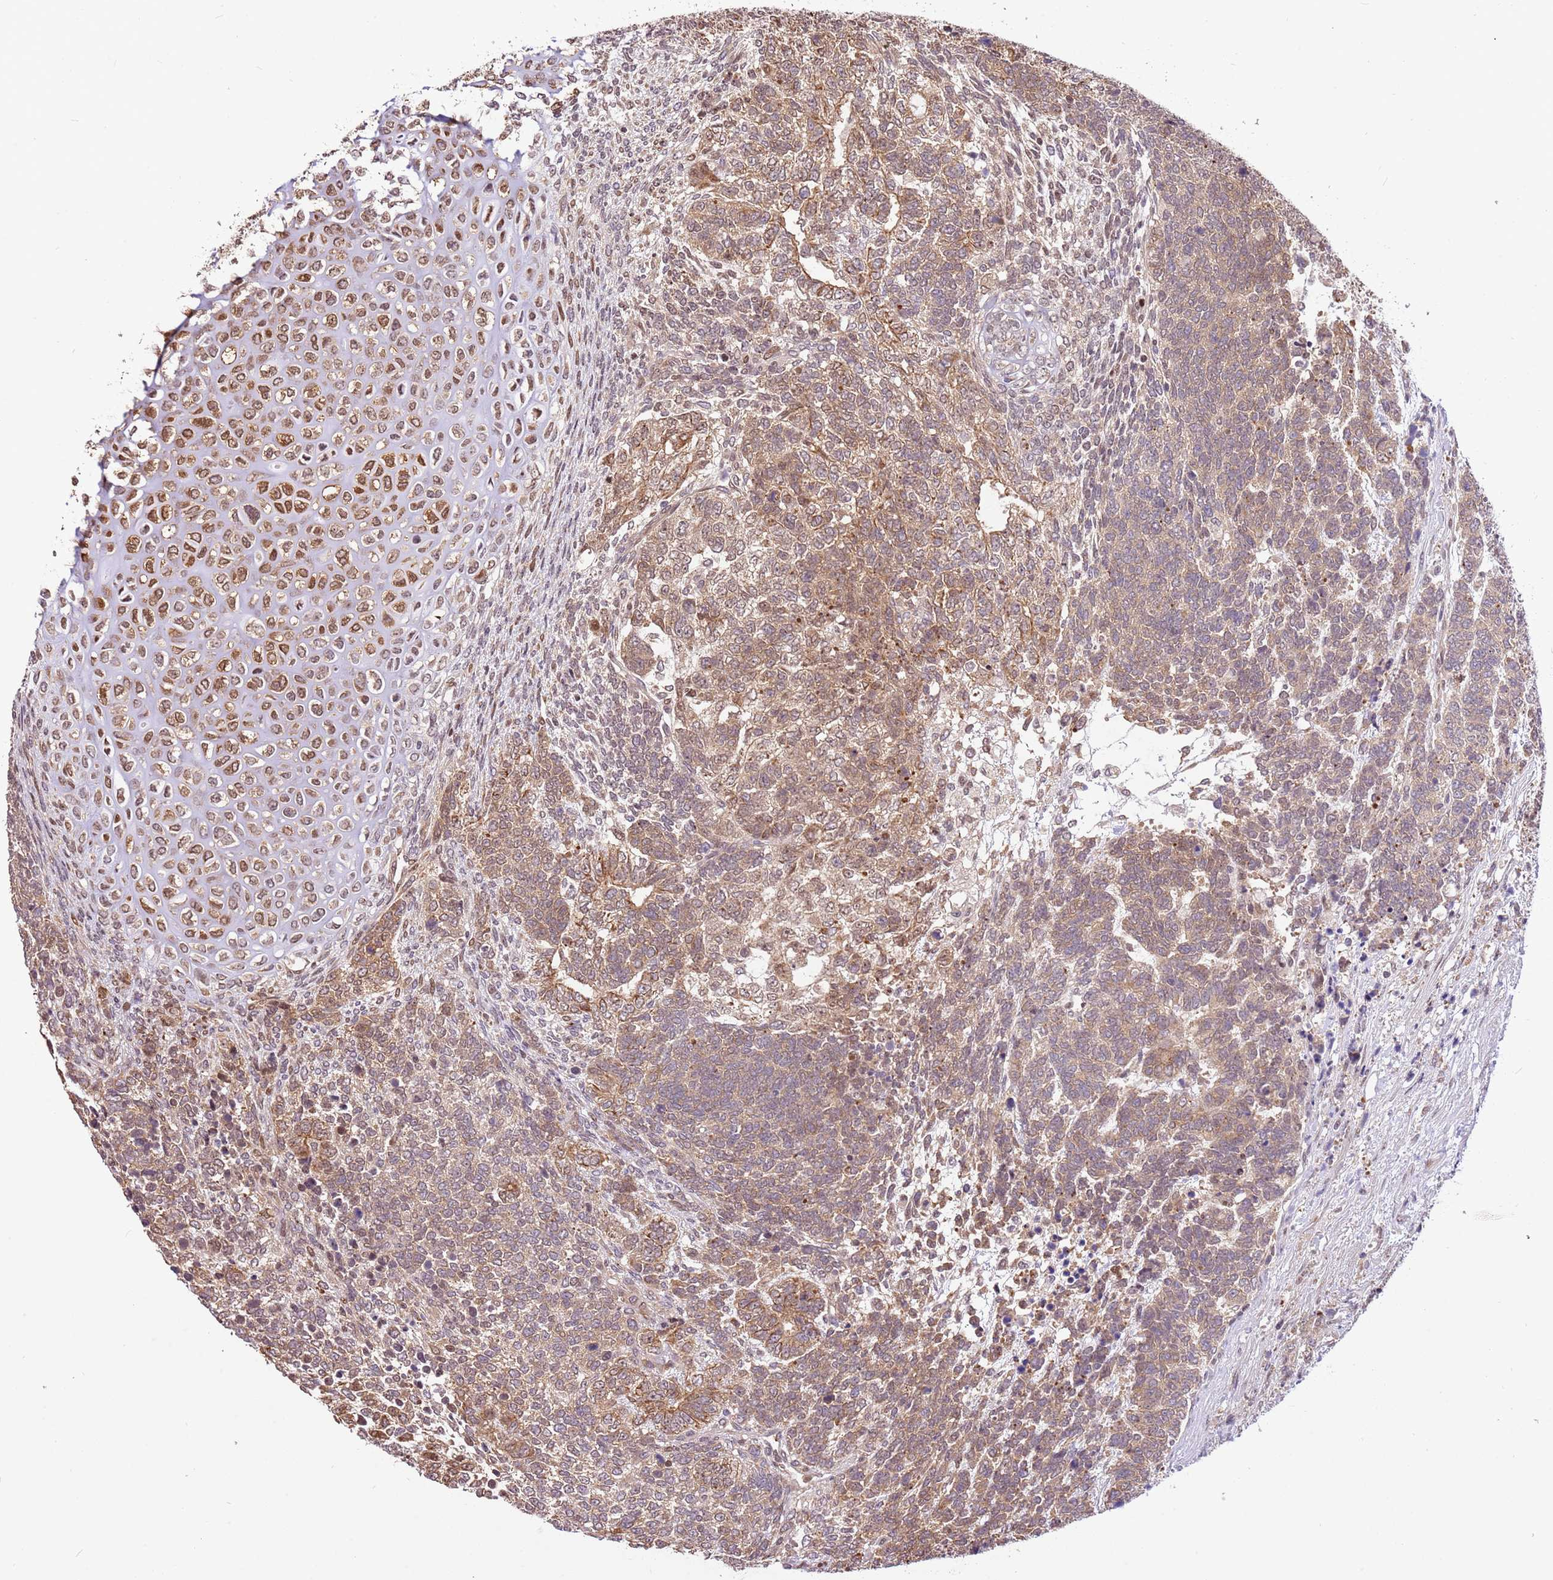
{"staining": {"intensity": "weak", "quantity": ">75%", "location": "cytoplasmic/membranous,nuclear"}, "tissue": "testis cancer", "cell_type": "Tumor cells", "image_type": "cancer", "snomed": [{"axis": "morphology", "description": "Carcinoma, Embryonal, NOS"}, {"axis": "topography", "description": "Testis"}], "caption": "Testis embryonal carcinoma stained with a brown dye displays weak cytoplasmic/membranous and nuclear positive expression in approximately >75% of tumor cells.", "gene": "RFK", "patient": {"sex": "male", "age": 23}}